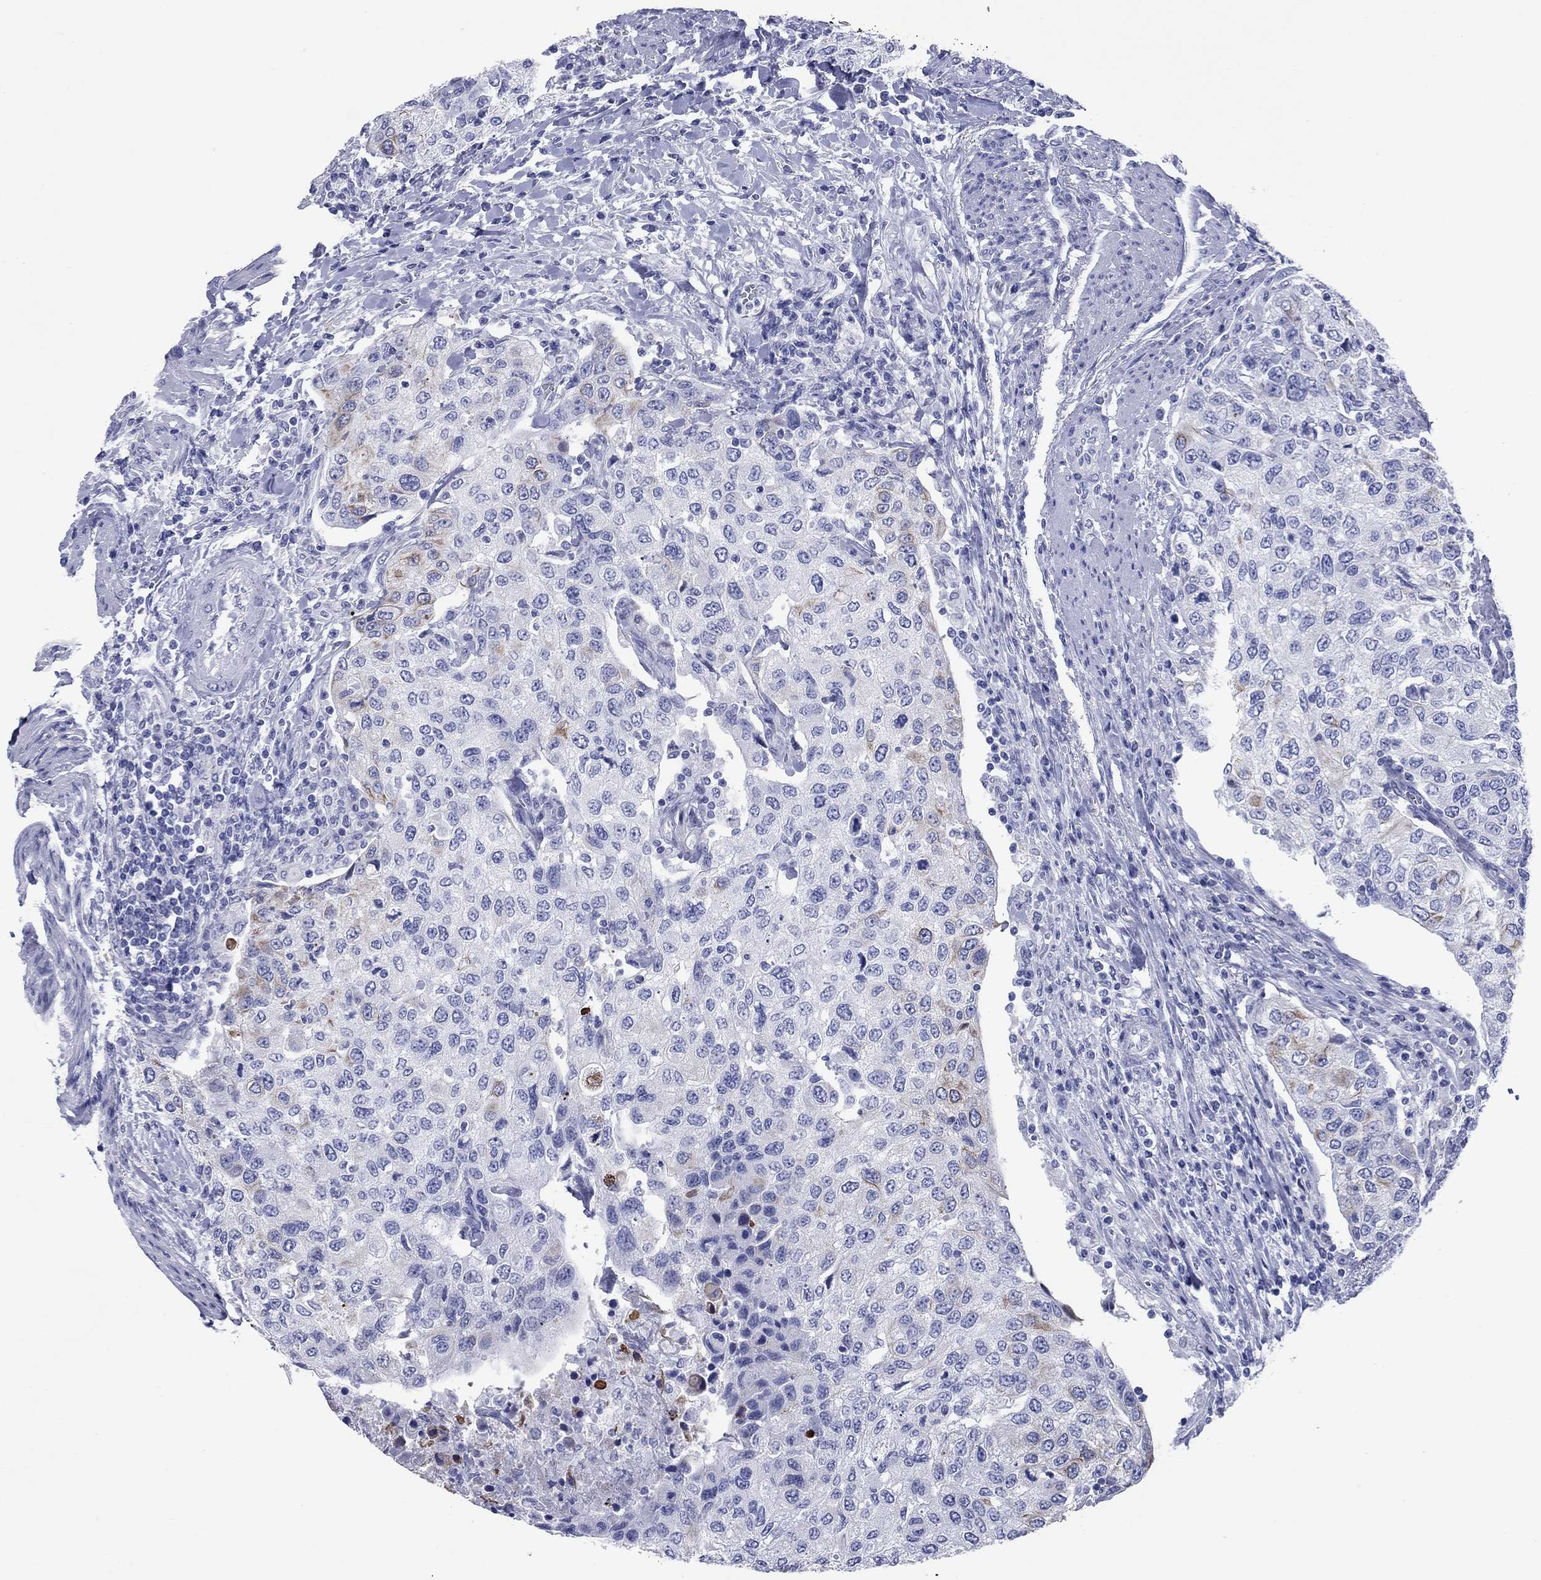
{"staining": {"intensity": "moderate", "quantity": "<25%", "location": "cytoplasmic/membranous"}, "tissue": "urothelial cancer", "cell_type": "Tumor cells", "image_type": "cancer", "snomed": [{"axis": "morphology", "description": "Urothelial carcinoma, High grade"}, {"axis": "topography", "description": "Urinary bladder"}], "caption": "Protein expression analysis of urothelial cancer exhibits moderate cytoplasmic/membranous positivity in approximately <25% of tumor cells. (Brightfield microscopy of DAB IHC at high magnification).", "gene": "CCNA1", "patient": {"sex": "female", "age": 78}}